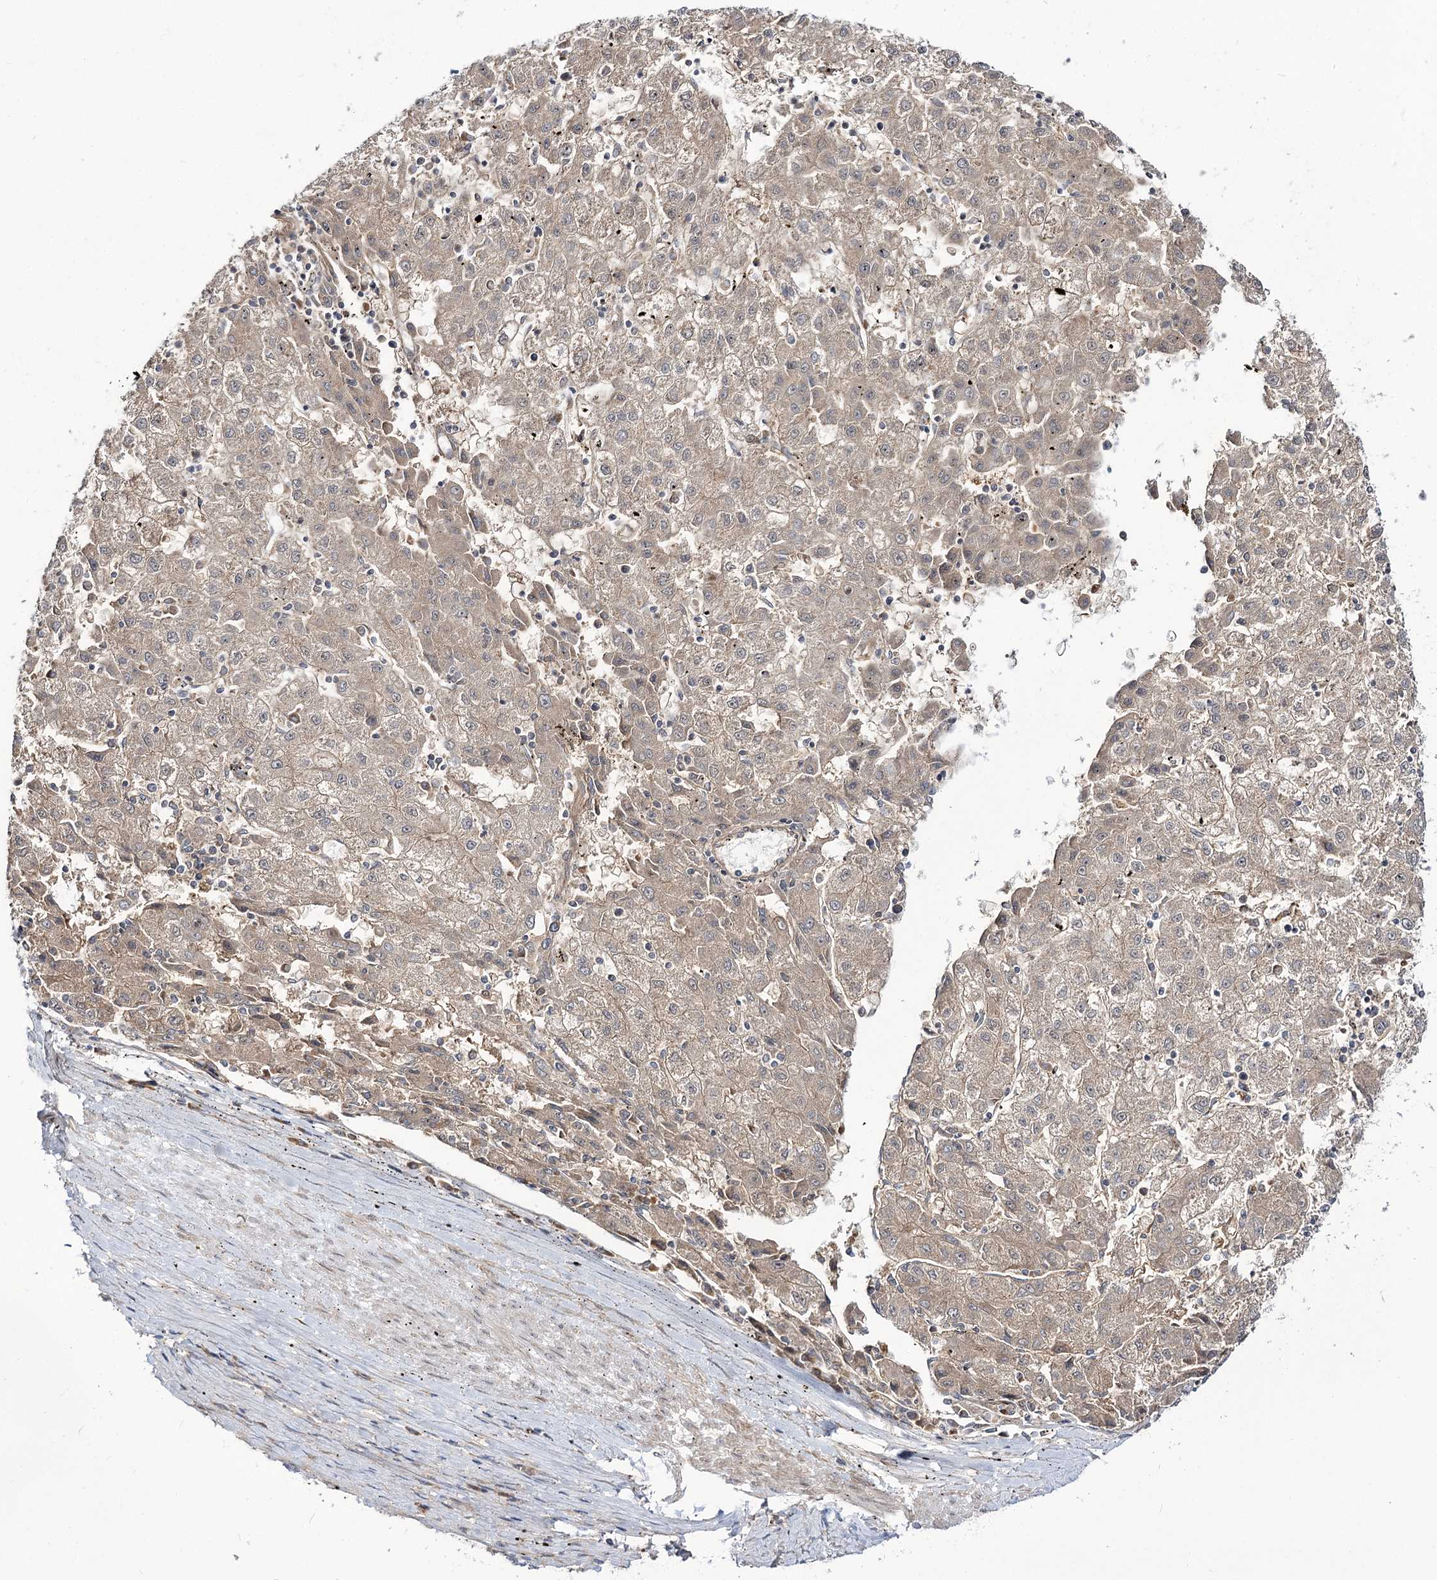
{"staining": {"intensity": "weak", "quantity": ">75%", "location": "cytoplasmic/membranous"}, "tissue": "liver cancer", "cell_type": "Tumor cells", "image_type": "cancer", "snomed": [{"axis": "morphology", "description": "Carcinoma, Hepatocellular, NOS"}, {"axis": "topography", "description": "Liver"}], "caption": "Protein analysis of liver hepatocellular carcinoma tissue shows weak cytoplasmic/membranous expression in about >75% of tumor cells.", "gene": "C11orf80", "patient": {"sex": "male", "age": 72}}